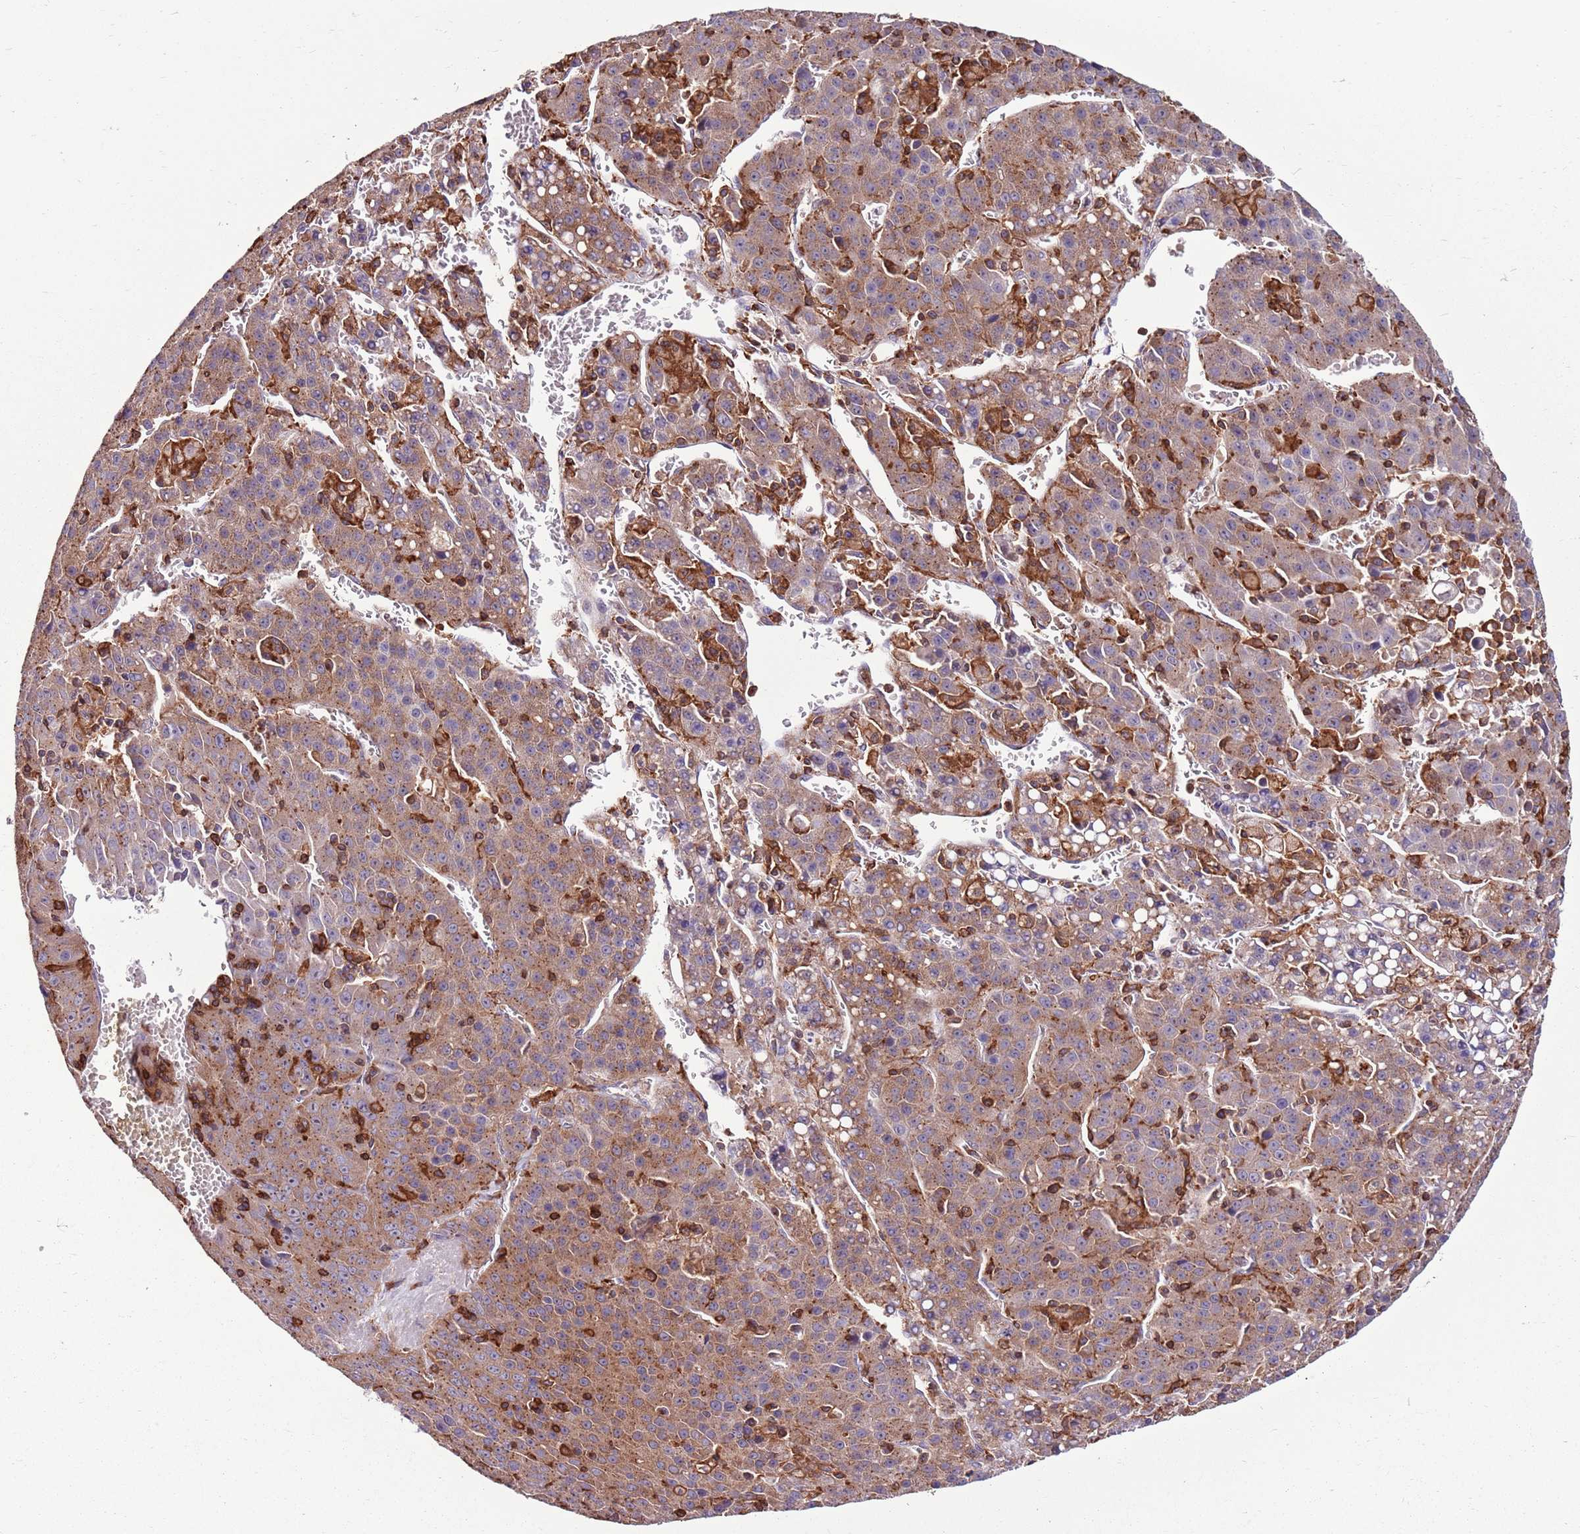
{"staining": {"intensity": "moderate", "quantity": ">75%", "location": "cytoplasmic/membranous"}, "tissue": "liver cancer", "cell_type": "Tumor cells", "image_type": "cancer", "snomed": [{"axis": "morphology", "description": "Carcinoma, Hepatocellular, NOS"}, {"axis": "topography", "description": "Liver"}], "caption": "A micrograph of liver hepatocellular carcinoma stained for a protein exhibits moderate cytoplasmic/membranous brown staining in tumor cells.", "gene": "ZSWIM1", "patient": {"sex": "female", "age": 53}}